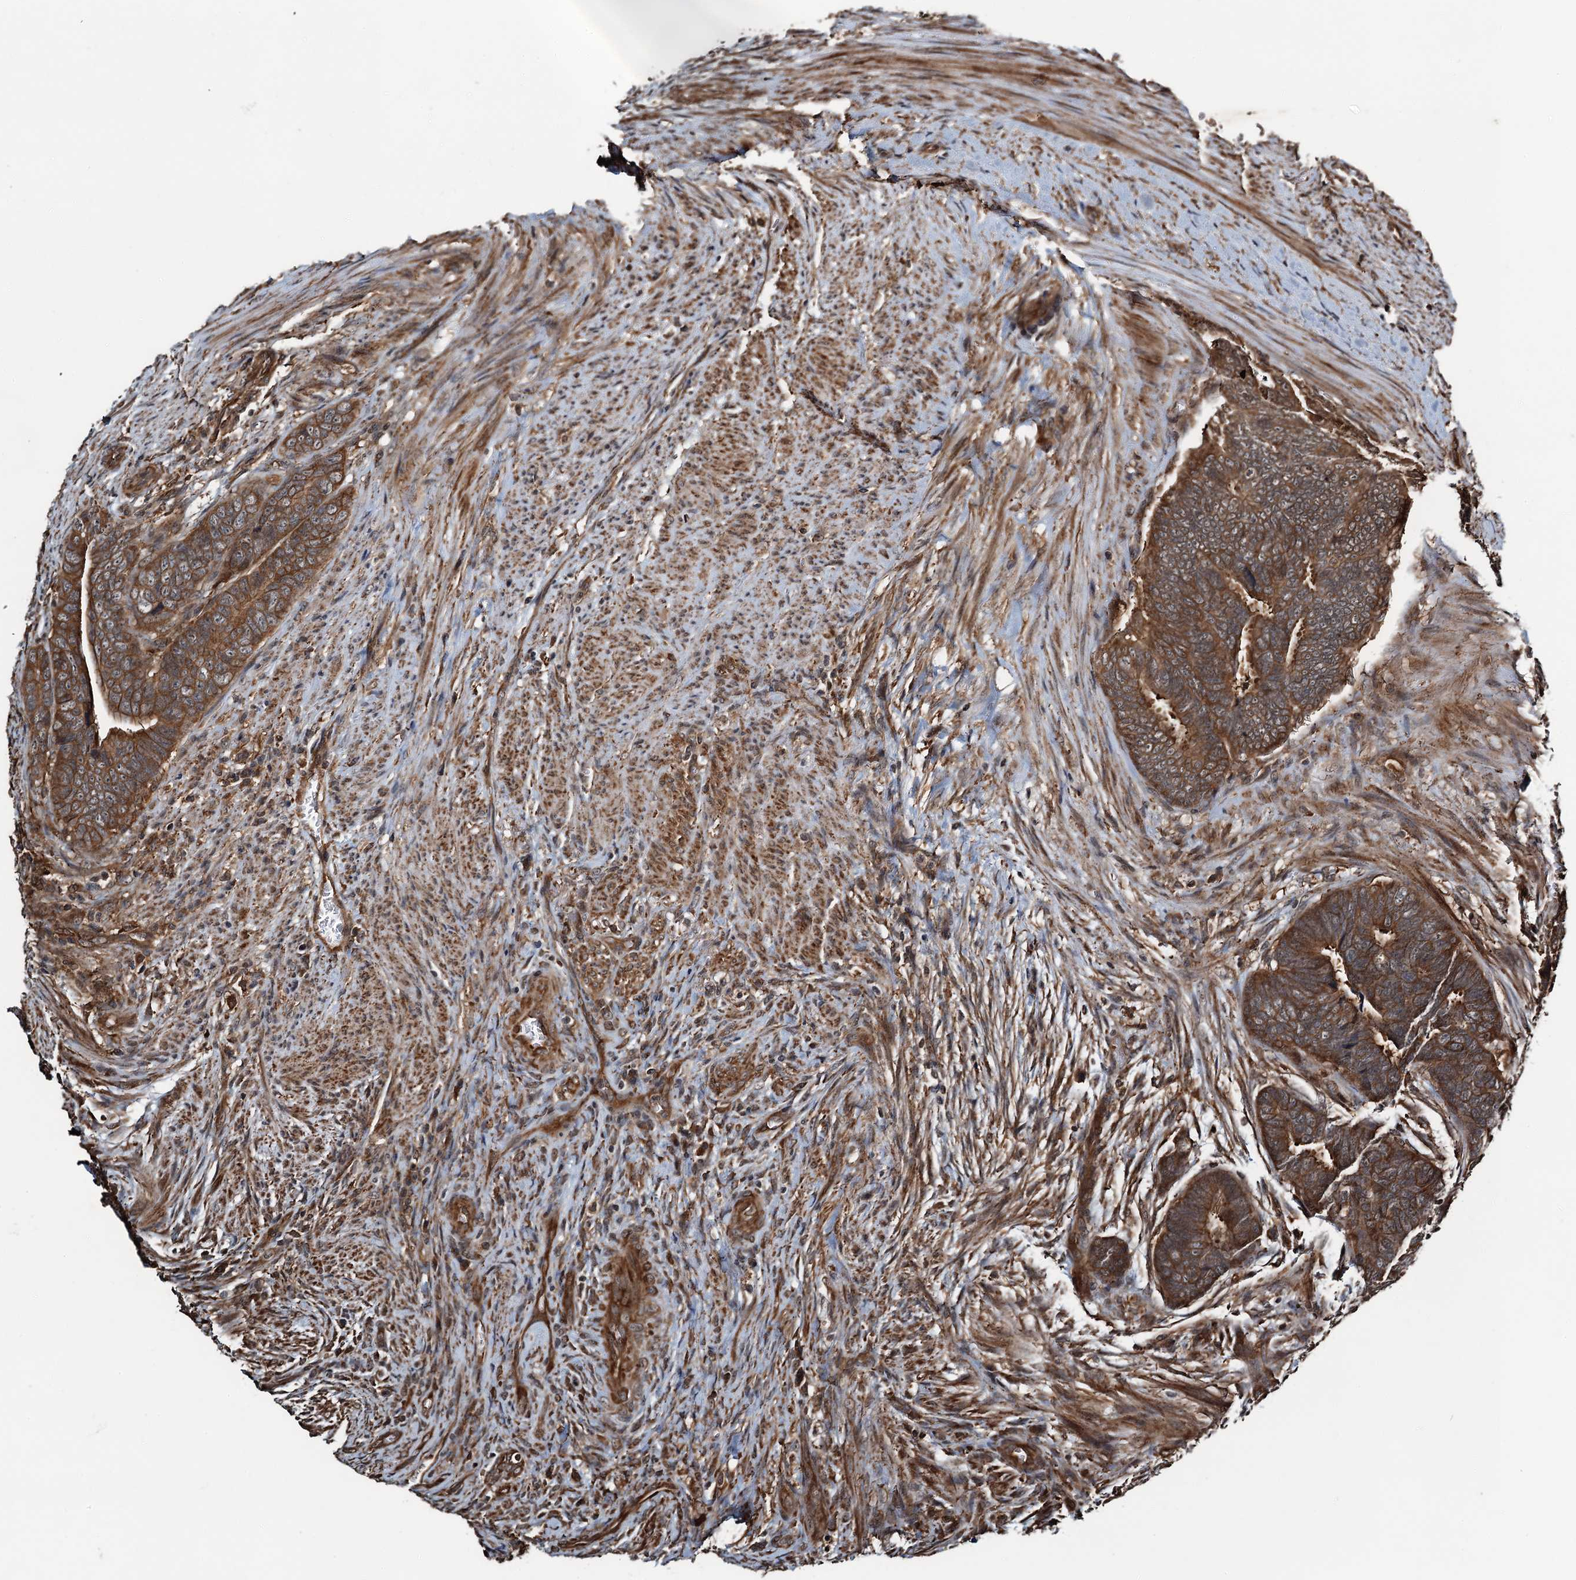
{"staining": {"intensity": "strong", "quantity": ">75%", "location": "cytoplasmic/membranous,nuclear"}, "tissue": "colorectal cancer", "cell_type": "Tumor cells", "image_type": "cancer", "snomed": [{"axis": "morphology", "description": "Adenocarcinoma, NOS"}, {"axis": "topography", "description": "Rectum"}], "caption": "This is an image of IHC staining of adenocarcinoma (colorectal), which shows strong expression in the cytoplasmic/membranous and nuclear of tumor cells.", "gene": "WHAMM", "patient": {"sex": "female", "age": 78}}